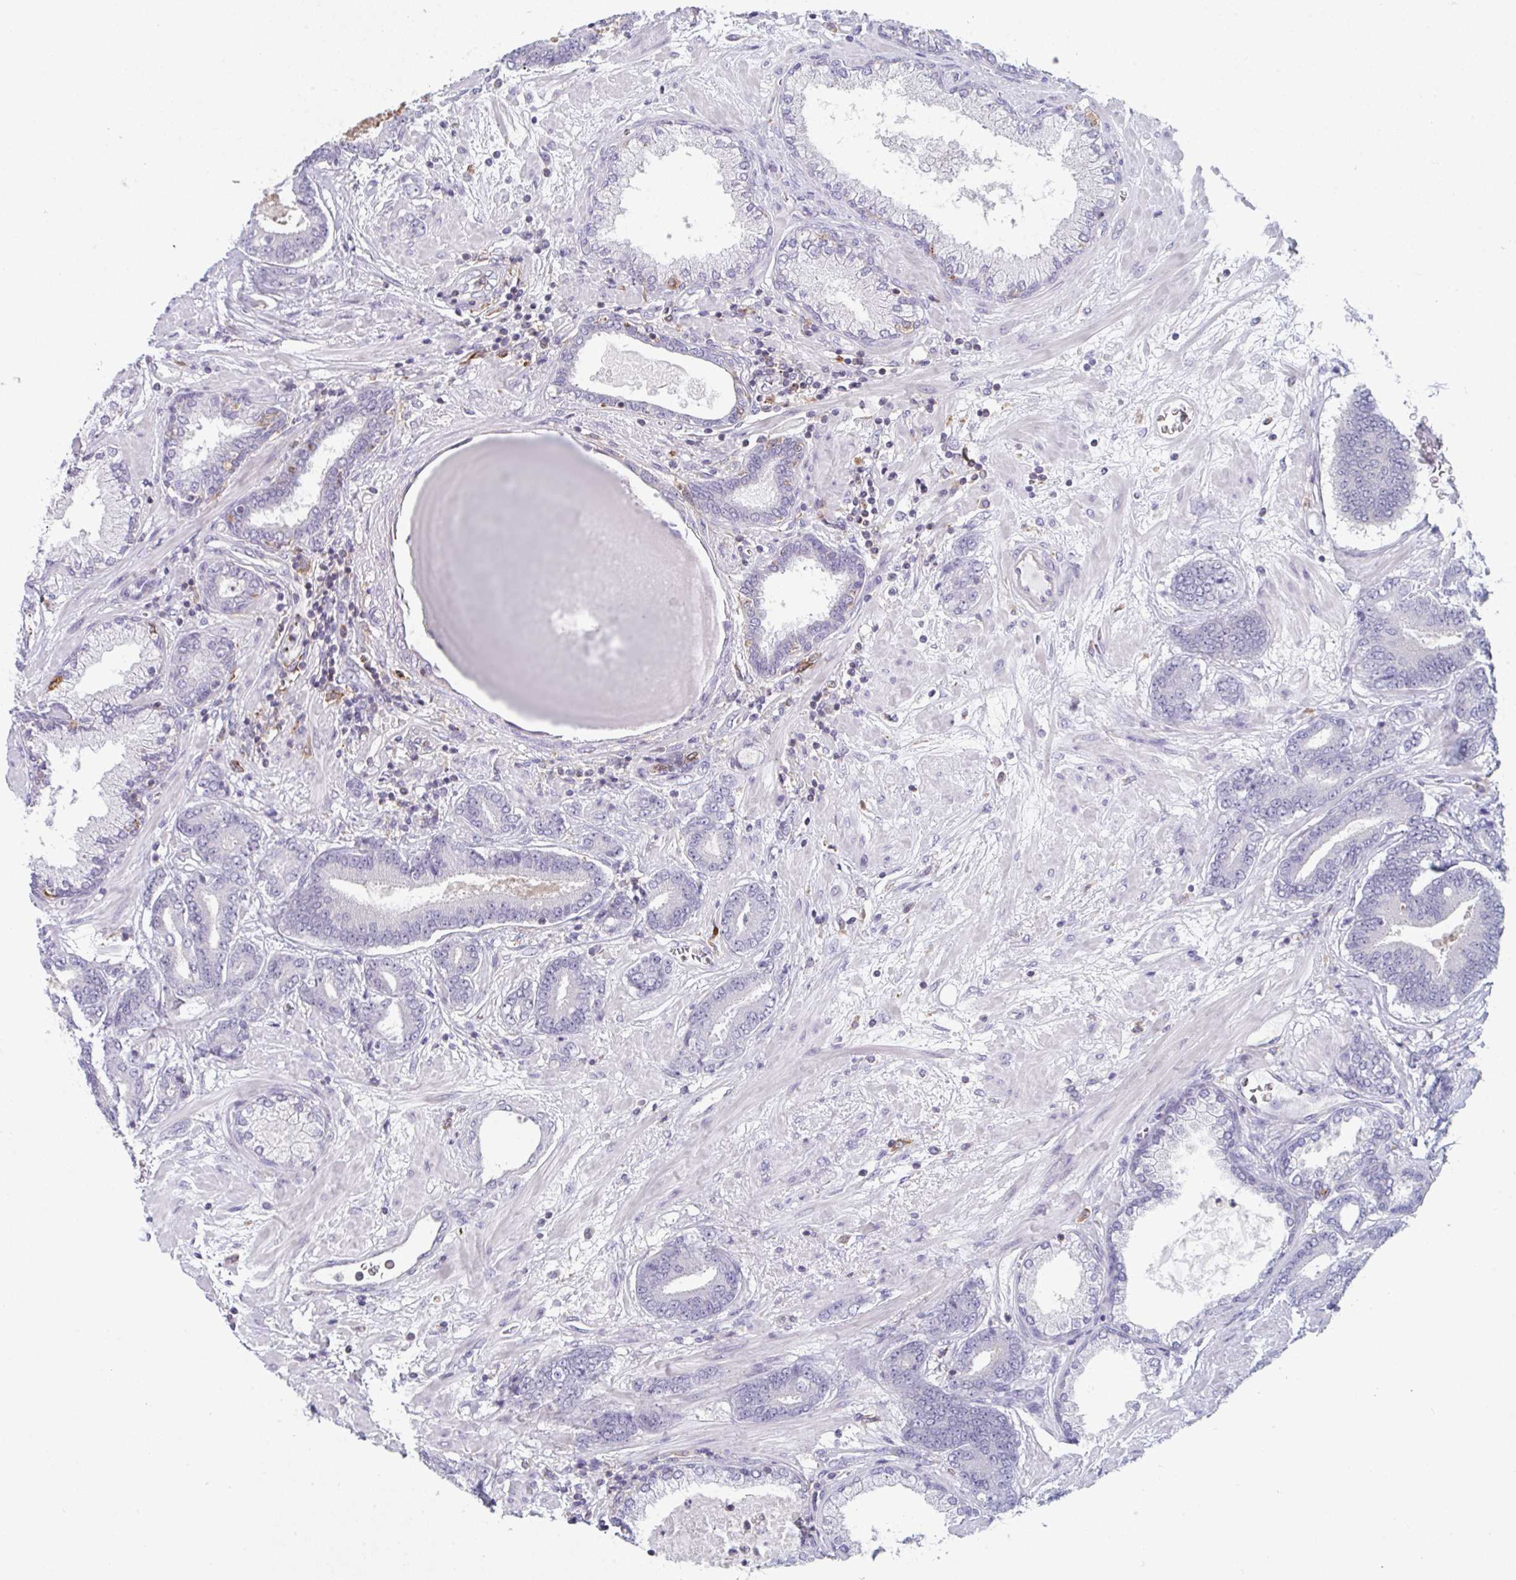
{"staining": {"intensity": "negative", "quantity": "none", "location": "none"}, "tissue": "prostate cancer", "cell_type": "Tumor cells", "image_type": "cancer", "snomed": [{"axis": "morphology", "description": "Adenocarcinoma, High grade"}, {"axis": "topography", "description": "Prostate"}], "caption": "Immunohistochemistry histopathology image of neoplastic tissue: prostate cancer (high-grade adenocarcinoma) stained with DAB (3,3'-diaminobenzidine) exhibits no significant protein staining in tumor cells.", "gene": "DISP2", "patient": {"sex": "male", "age": 62}}